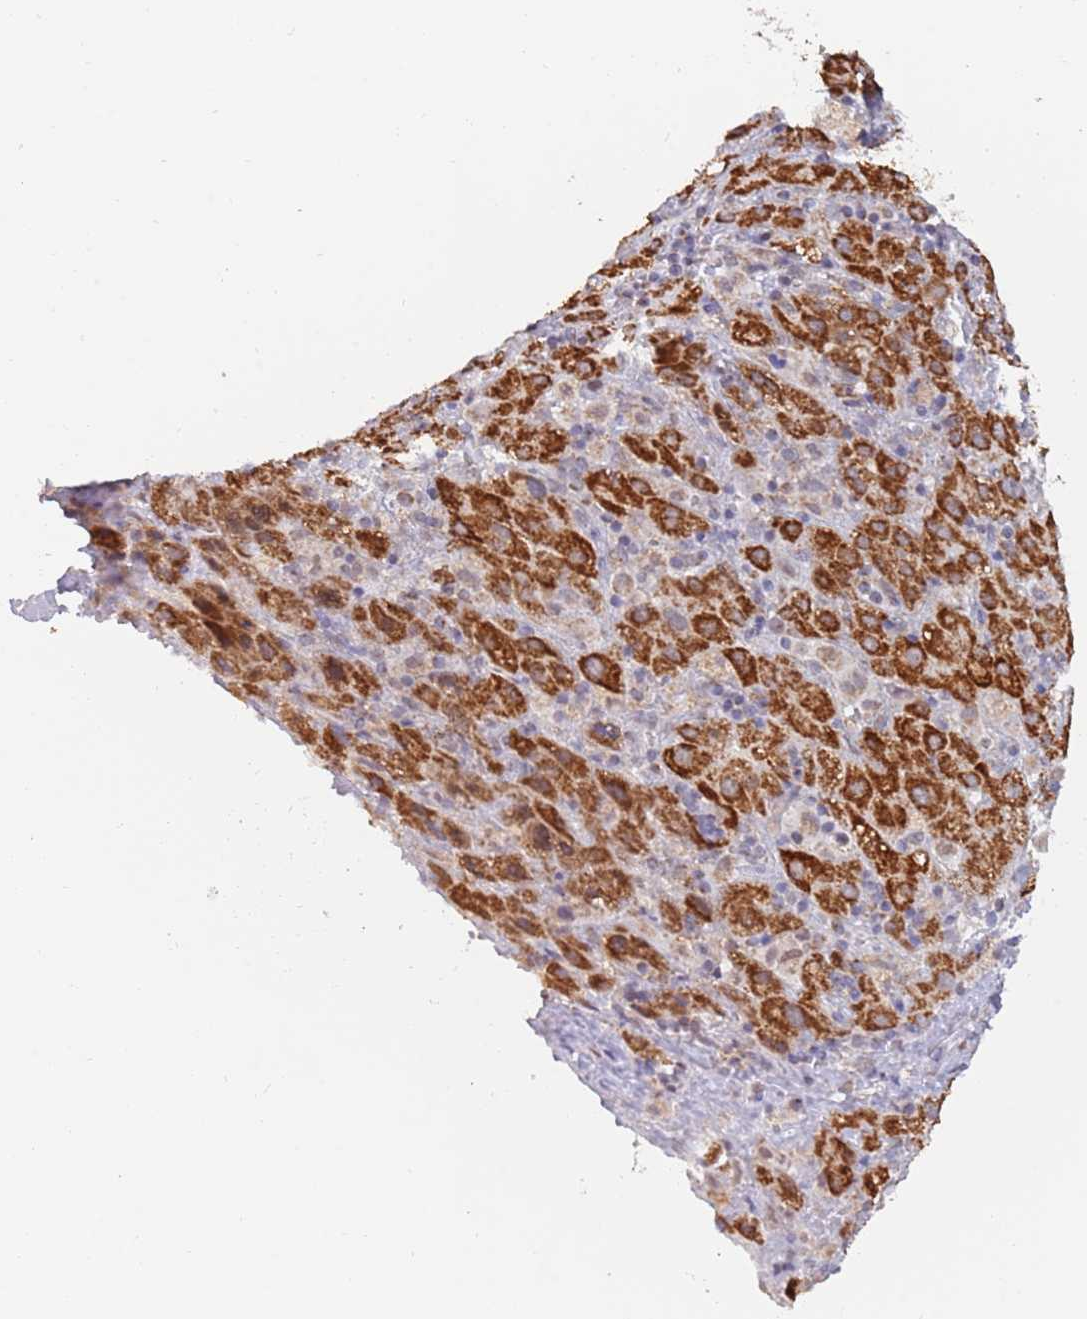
{"staining": {"intensity": "strong", "quantity": ">75%", "location": "cytoplasmic/membranous"}, "tissue": "liver cancer", "cell_type": "Tumor cells", "image_type": "cancer", "snomed": [{"axis": "morphology", "description": "Carcinoma, Hepatocellular, NOS"}, {"axis": "topography", "description": "Liver"}], "caption": "Liver cancer stained for a protein demonstrates strong cytoplasmic/membranous positivity in tumor cells. The staining was performed using DAB (3,3'-diaminobenzidine), with brown indicating positive protein expression. Nuclei are stained blue with hematoxylin.", "gene": "TIMM13", "patient": {"sex": "female", "age": 58}}